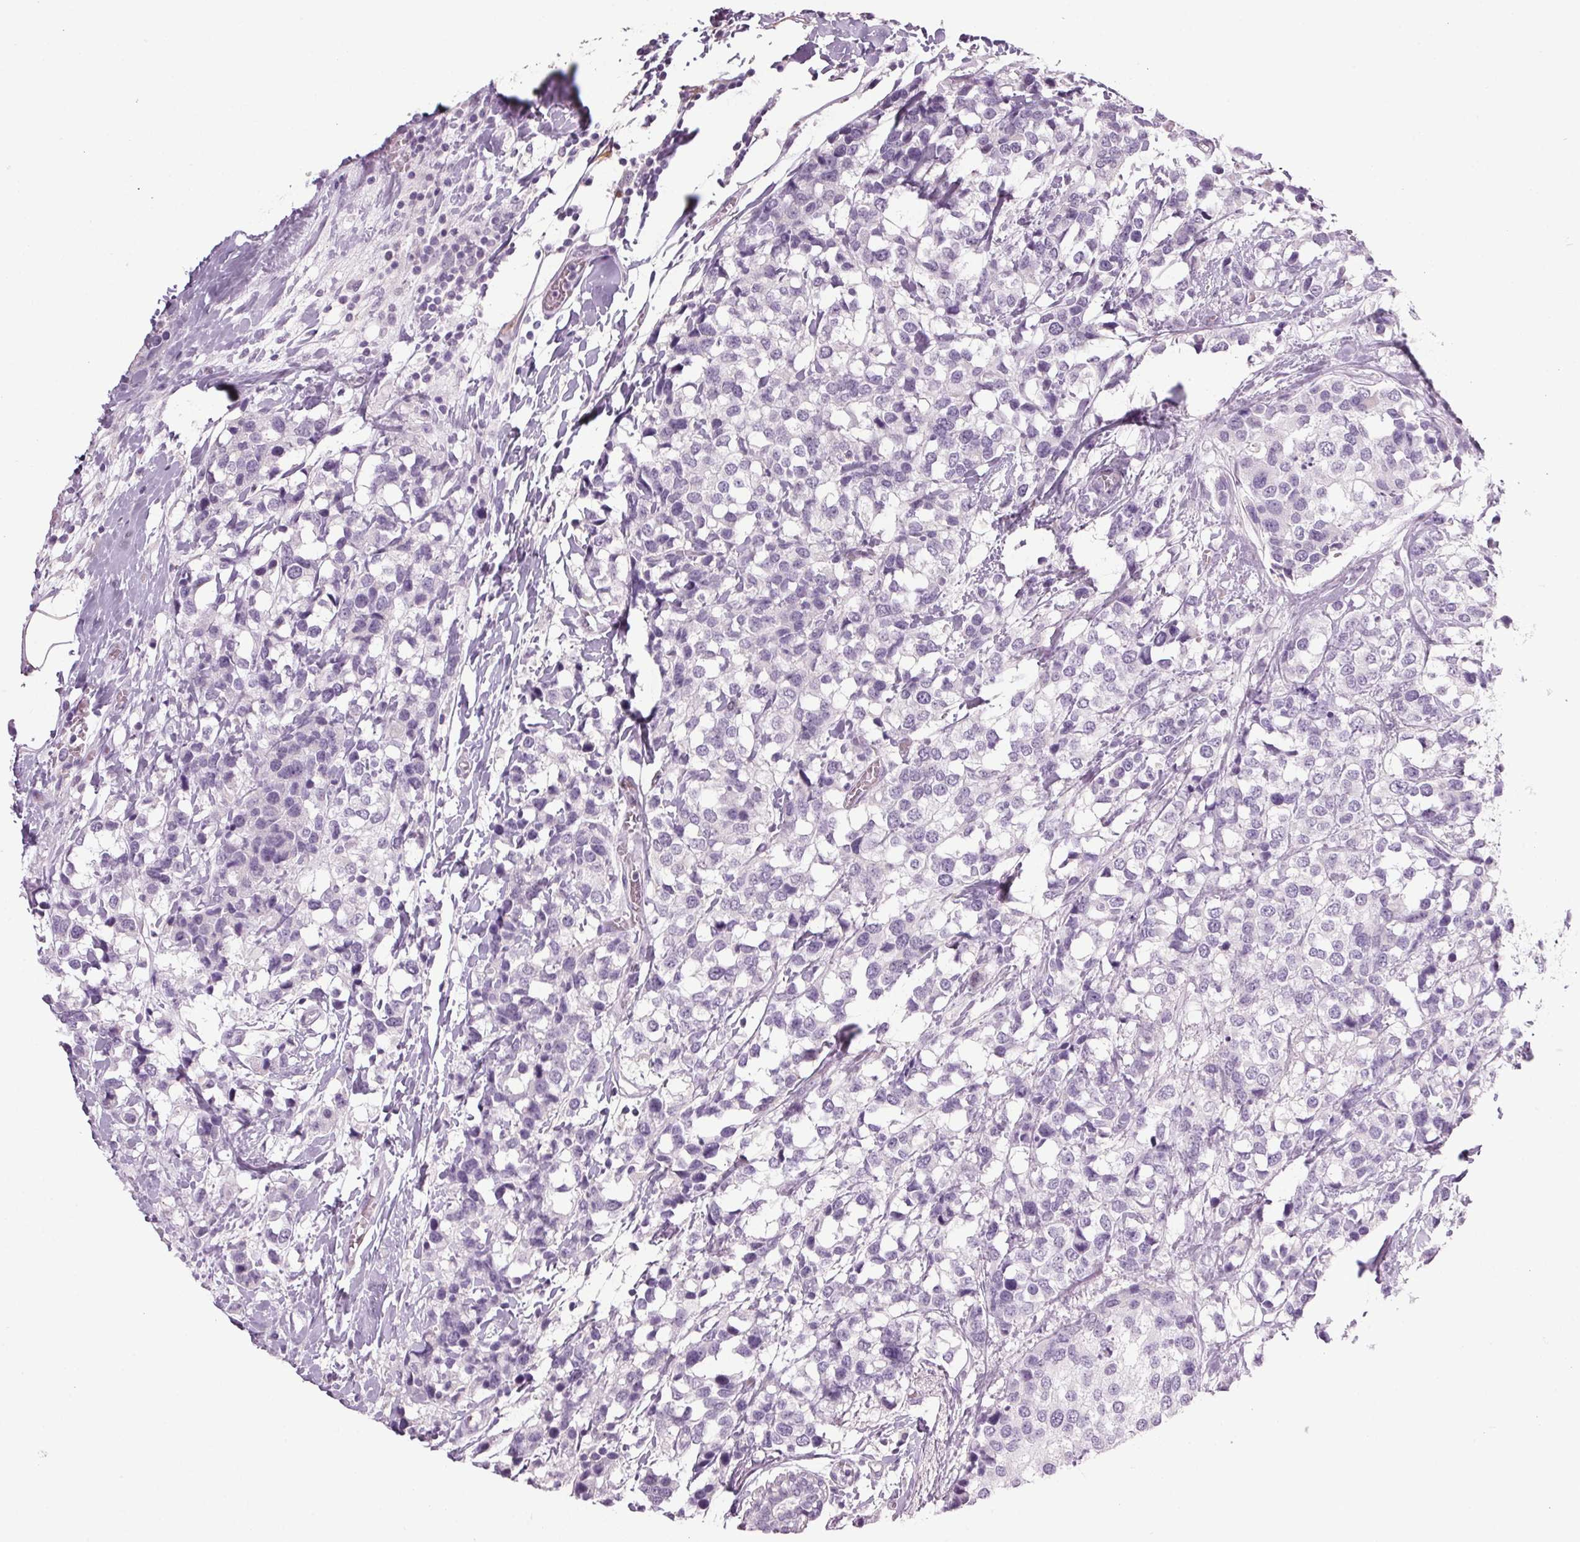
{"staining": {"intensity": "negative", "quantity": "none", "location": "none"}, "tissue": "breast cancer", "cell_type": "Tumor cells", "image_type": "cancer", "snomed": [{"axis": "morphology", "description": "Lobular carcinoma"}, {"axis": "topography", "description": "Breast"}], "caption": "High magnification brightfield microscopy of lobular carcinoma (breast) stained with DAB (brown) and counterstained with hematoxylin (blue): tumor cells show no significant staining. The staining was performed using DAB to visualize the protein expression in brown, while the nuclei were stained in blue with hematoxylin (Magnification: 20x).", "gene": "PPP1R1A", "patient": {"sex": "female", "age": 59}}